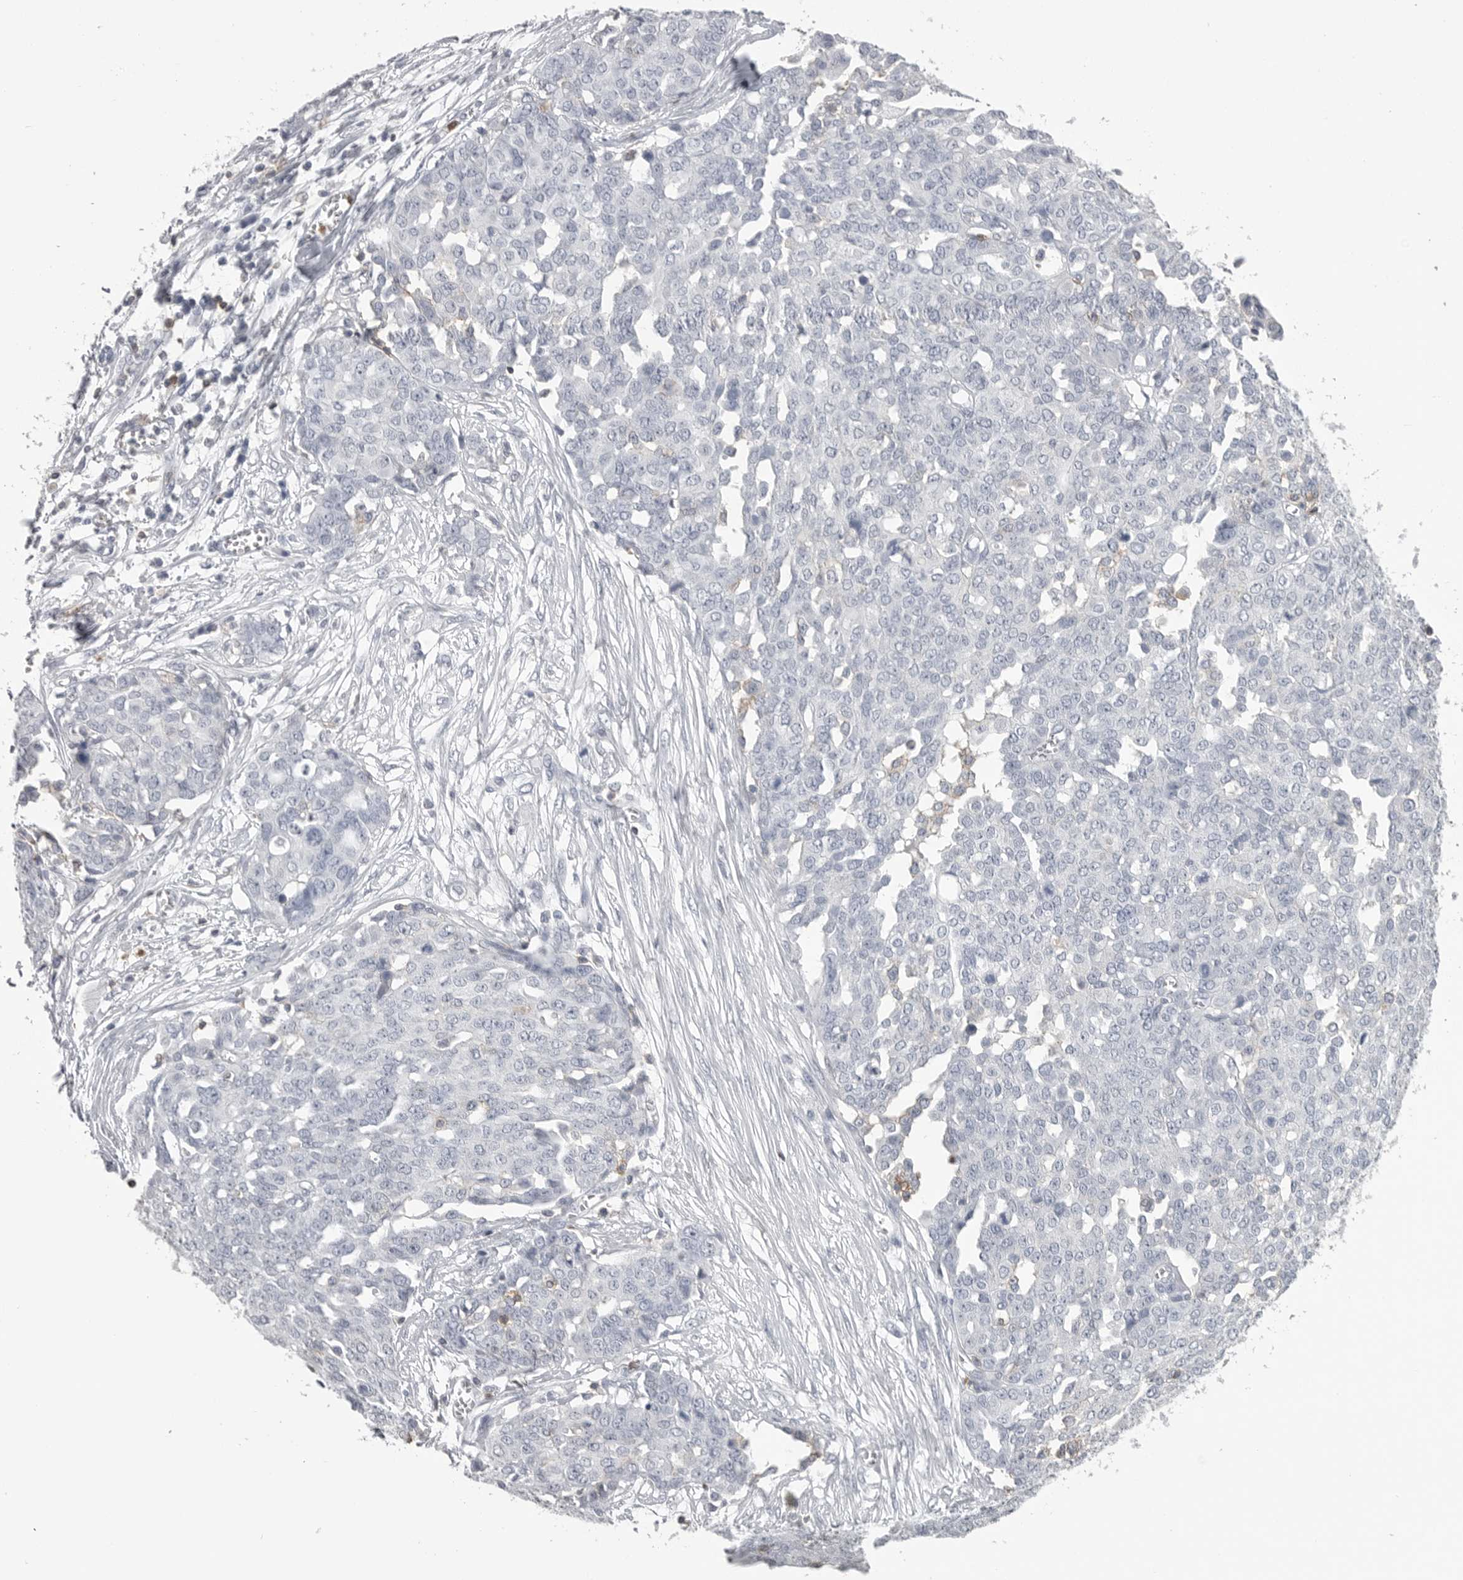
{"staining": {"intensity": "negative", "quantity": "none", "location": "none"}, "tissue": "ovarian cancer", "cell_type": "Tumor cells", "image_type": "cancer", "snomed": [{"axis": "morphology", "description": "Cystadenocarcinoma, serous, NOS"}, {"axis": "topography", "description": "Soft tissue"}, {"axis": "topography", "description": "Ovary"}], "caption": "A micrograph of ovarian cancer (serous cystadenocarcinoma) stained for a protein reveals no brown staining in tumor cells. Nuclei are stained in blue.", "gene": "ITGAL", "patient": {"sex": "female", "age": 57}}